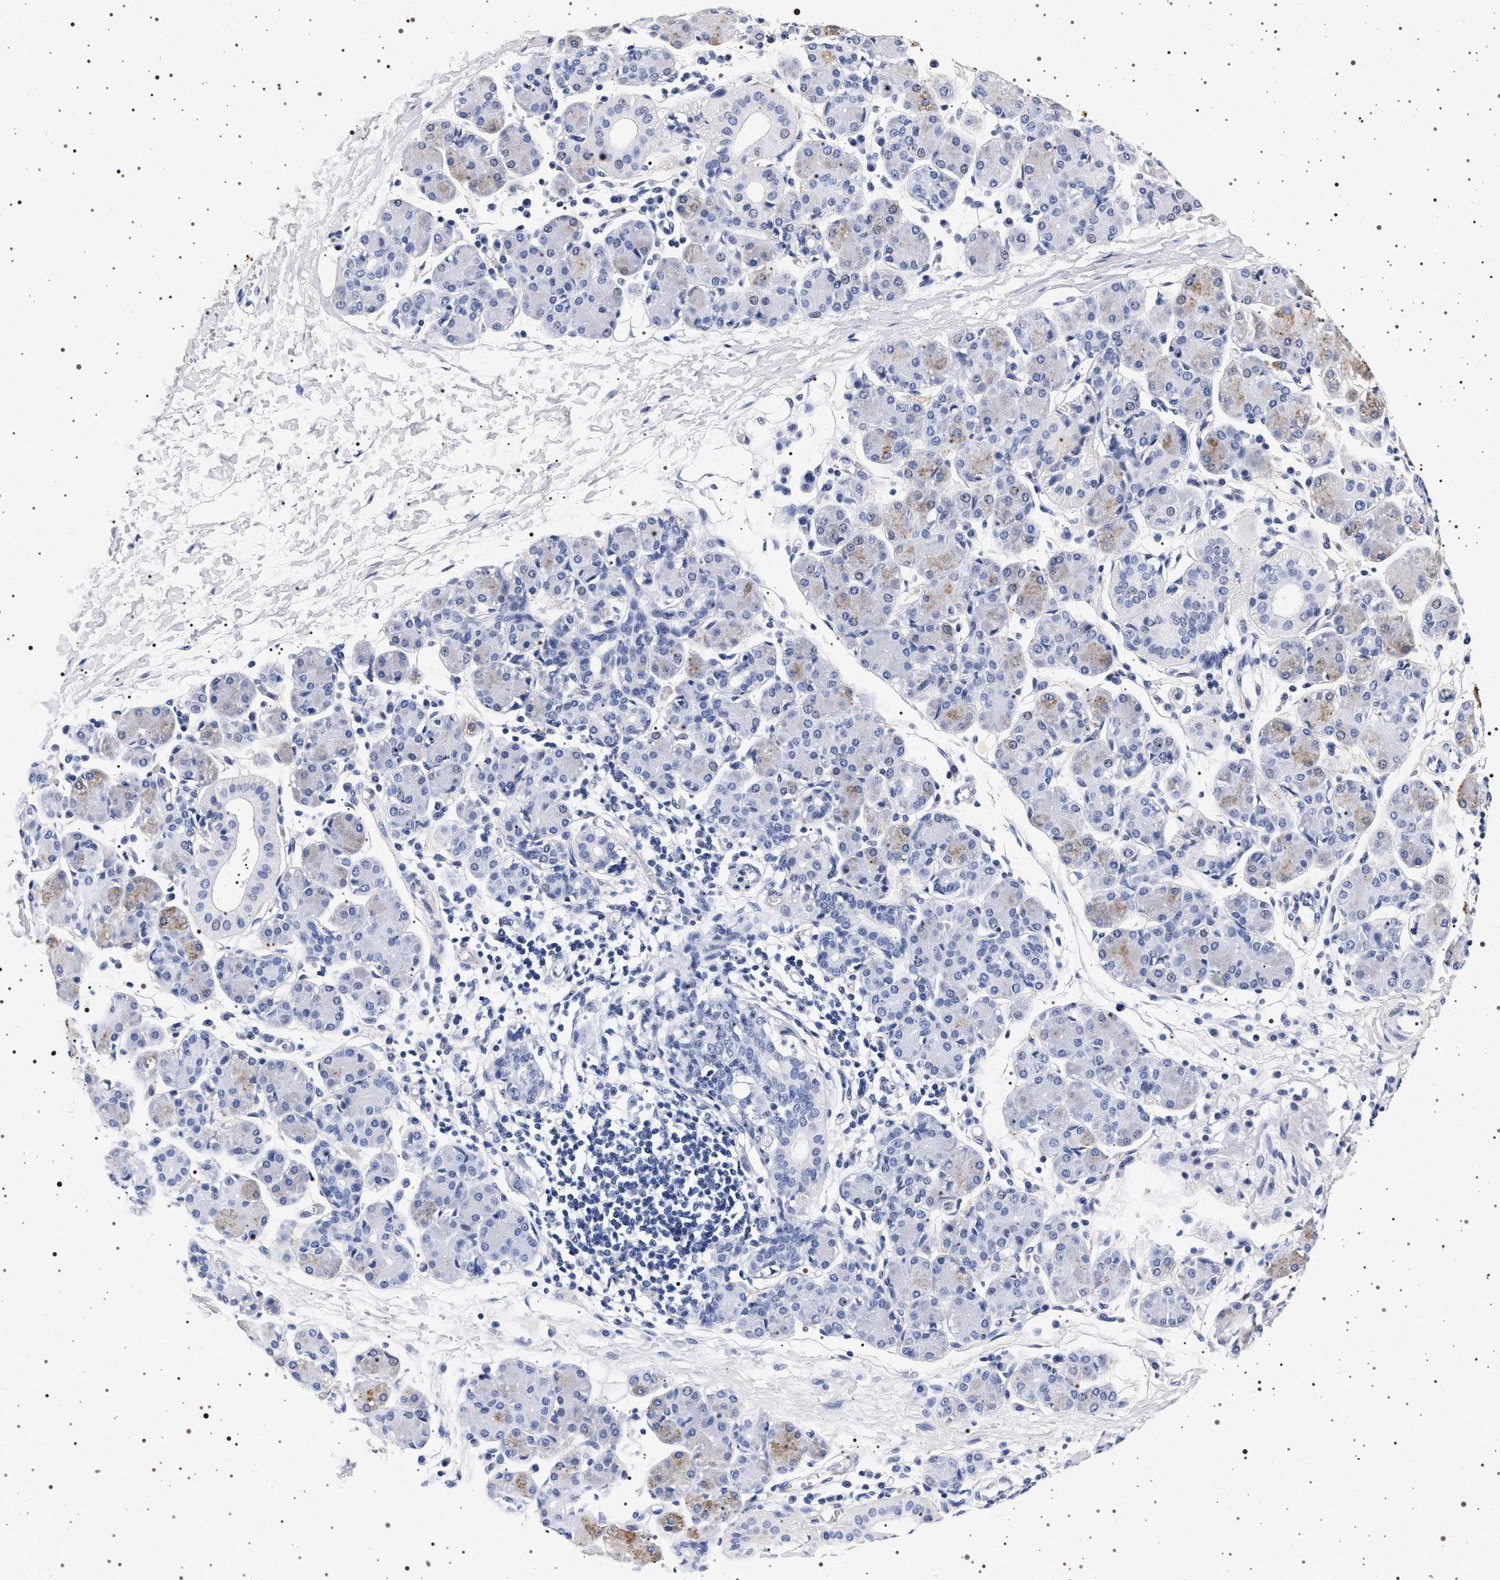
{"staining": {"intensity": "weak", "quantity": "<25%", "location": "cytoplasmic/membranous"}, "tissue": "salivary gland", "cell_type": "Glandular cells", "image_type": "normal", "snomed": [{"axis": "morphology", "description": "Normal tissue, NOS"}, {"axis": "morphology", "description": "Inflammation, NOS"}, {"axis": "topography", "description": "Lymph node"}, {"axis": "topography", "description": "Salivary gland"}], "caption": "Immunohistochemical staining of normal human salivary gland demonstrates no significant positivity in glandular cells.", "gene": "SYN1", "patient": {"sex": "male", "age": 3}}